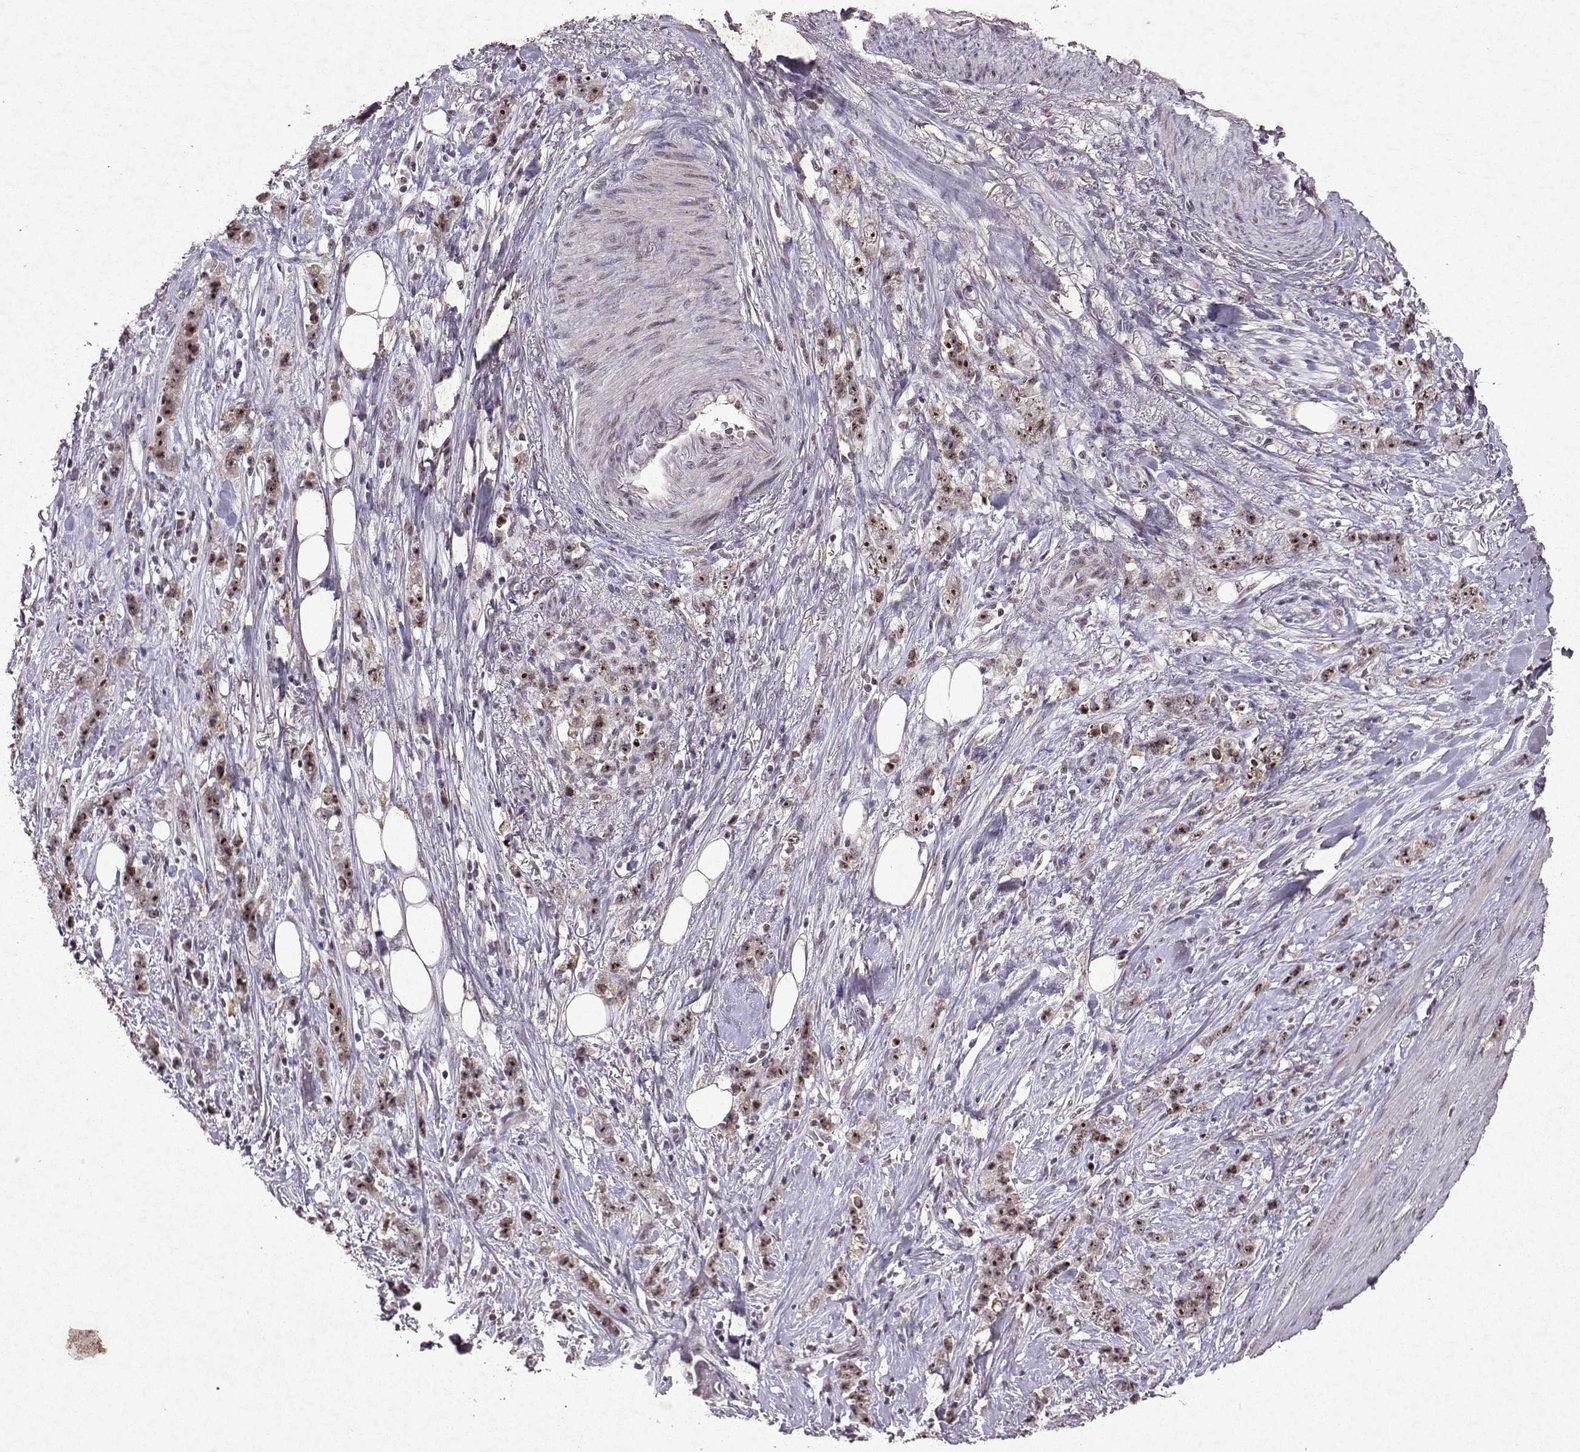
{"staining": {"intensity": "strong", "quantity": ">75%", "location": "nuclear"}, "tissue": "stomach cancer", "cell_type": "Tumor cells", "image_type": "cancer", "snomed": [{"axis": "morphology", "description": "Adenocarcinoma, NOS"}, {"axis": "topography", "description": "Stomach, lower"}], "caption": "This histopathology image demonstrates adenocarcinoma (stomach) stained with immunohistochemistry (IHC) to label a protein in brown. The nuclear of tumor cells show strong positivity for the protein. Nuclei are counter-stained blue.", "gene": "DDX56", "patient": {"sex": "male", "age": 88}}